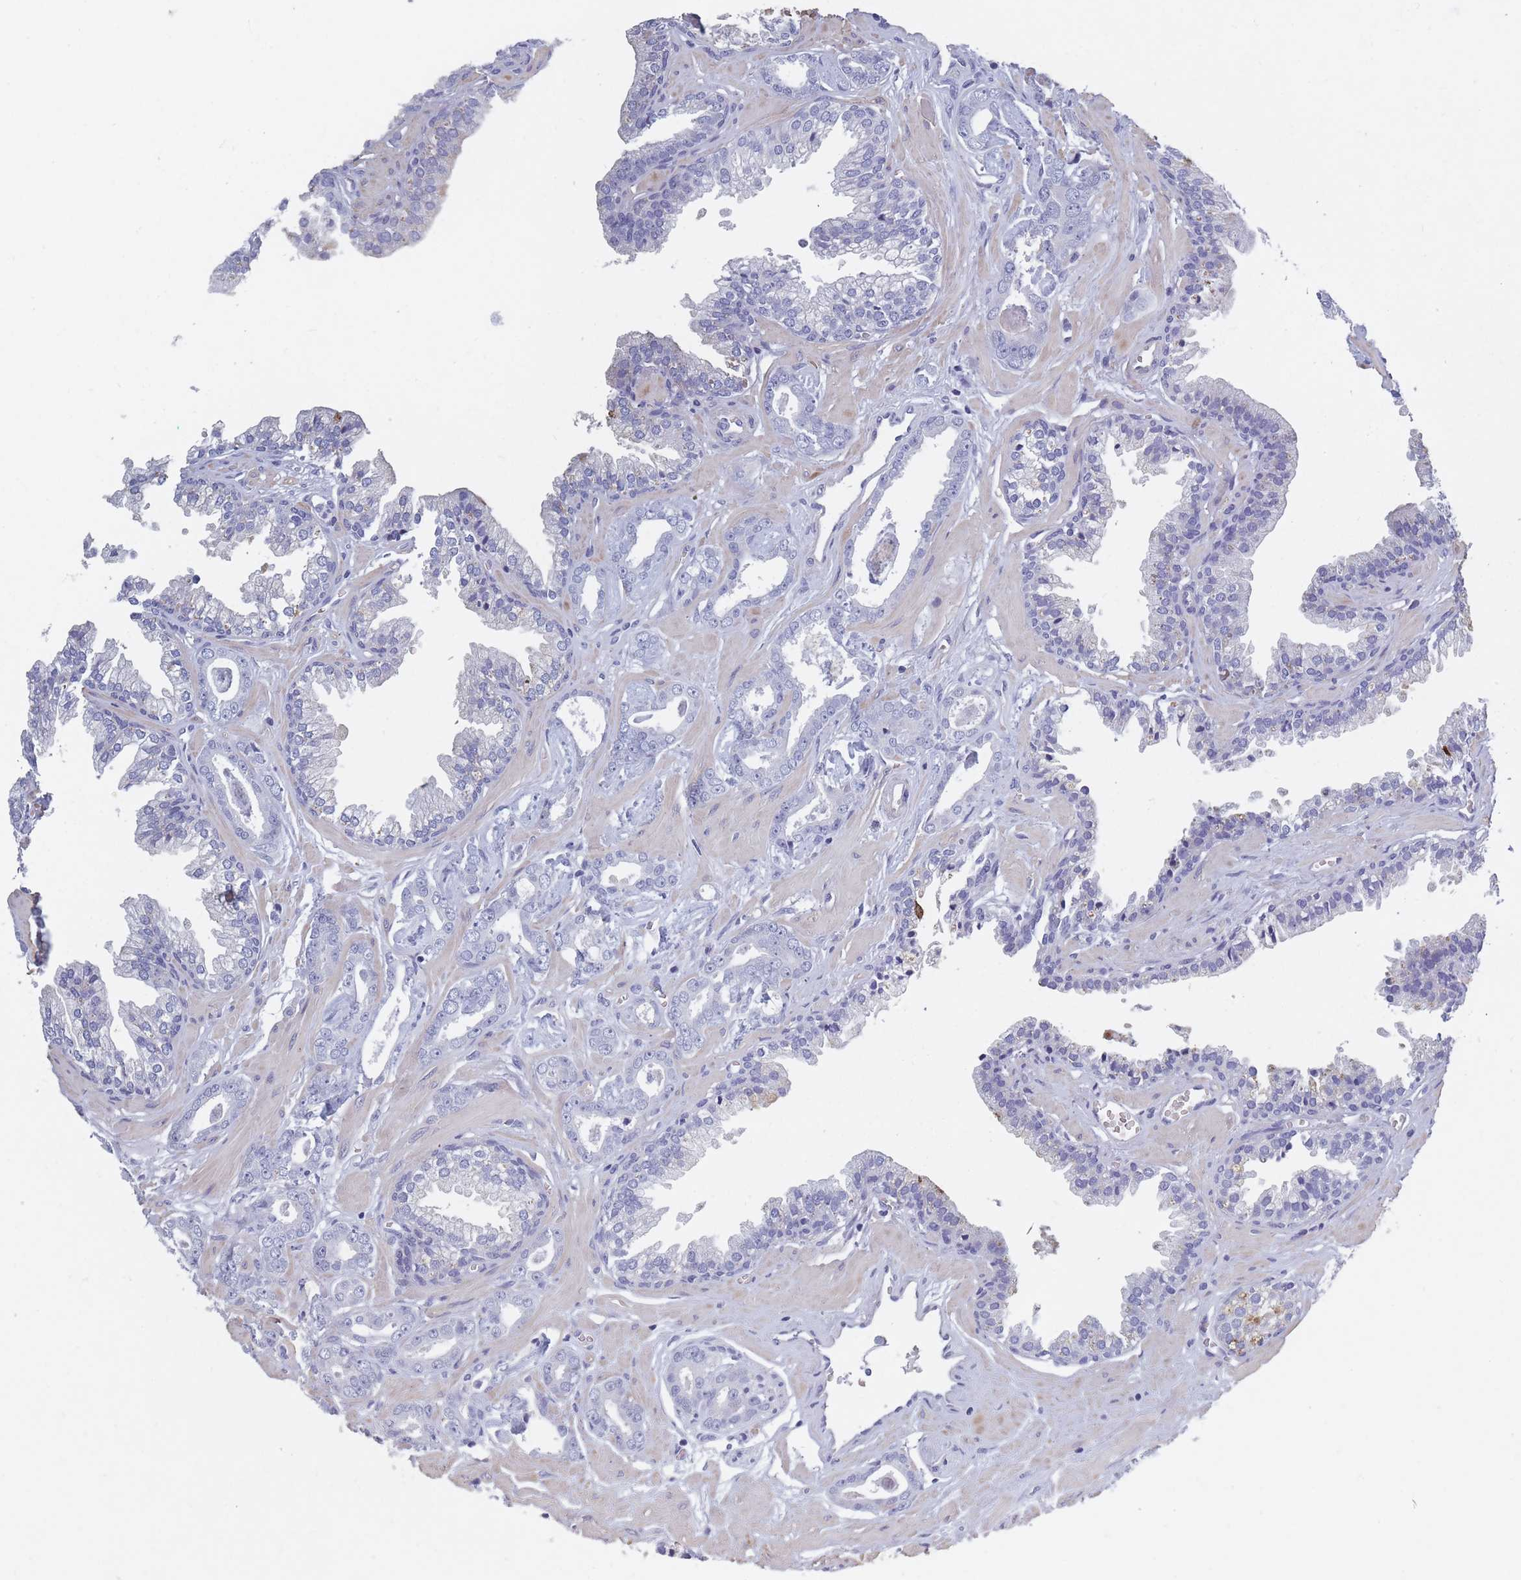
{"staining": {"intensity": "negative", "quantity": "none", "location": "none"}, "tissue": "prostate cancer", "cell_type": "Tumor cells", "image_type": "cancer", "snomed": [{"axis": "morphology", "description": "Adenocarcinoma, Low grade"}, {"axis": "topography", "description": "Prostate"}], "caption": "An image of adenocarcinoma (low-grade) (prostate) stained for a protein shows no brown staining in tumor cells.", "gene": "OR4C5", "patient": {"sex": "male", "age": 60}}